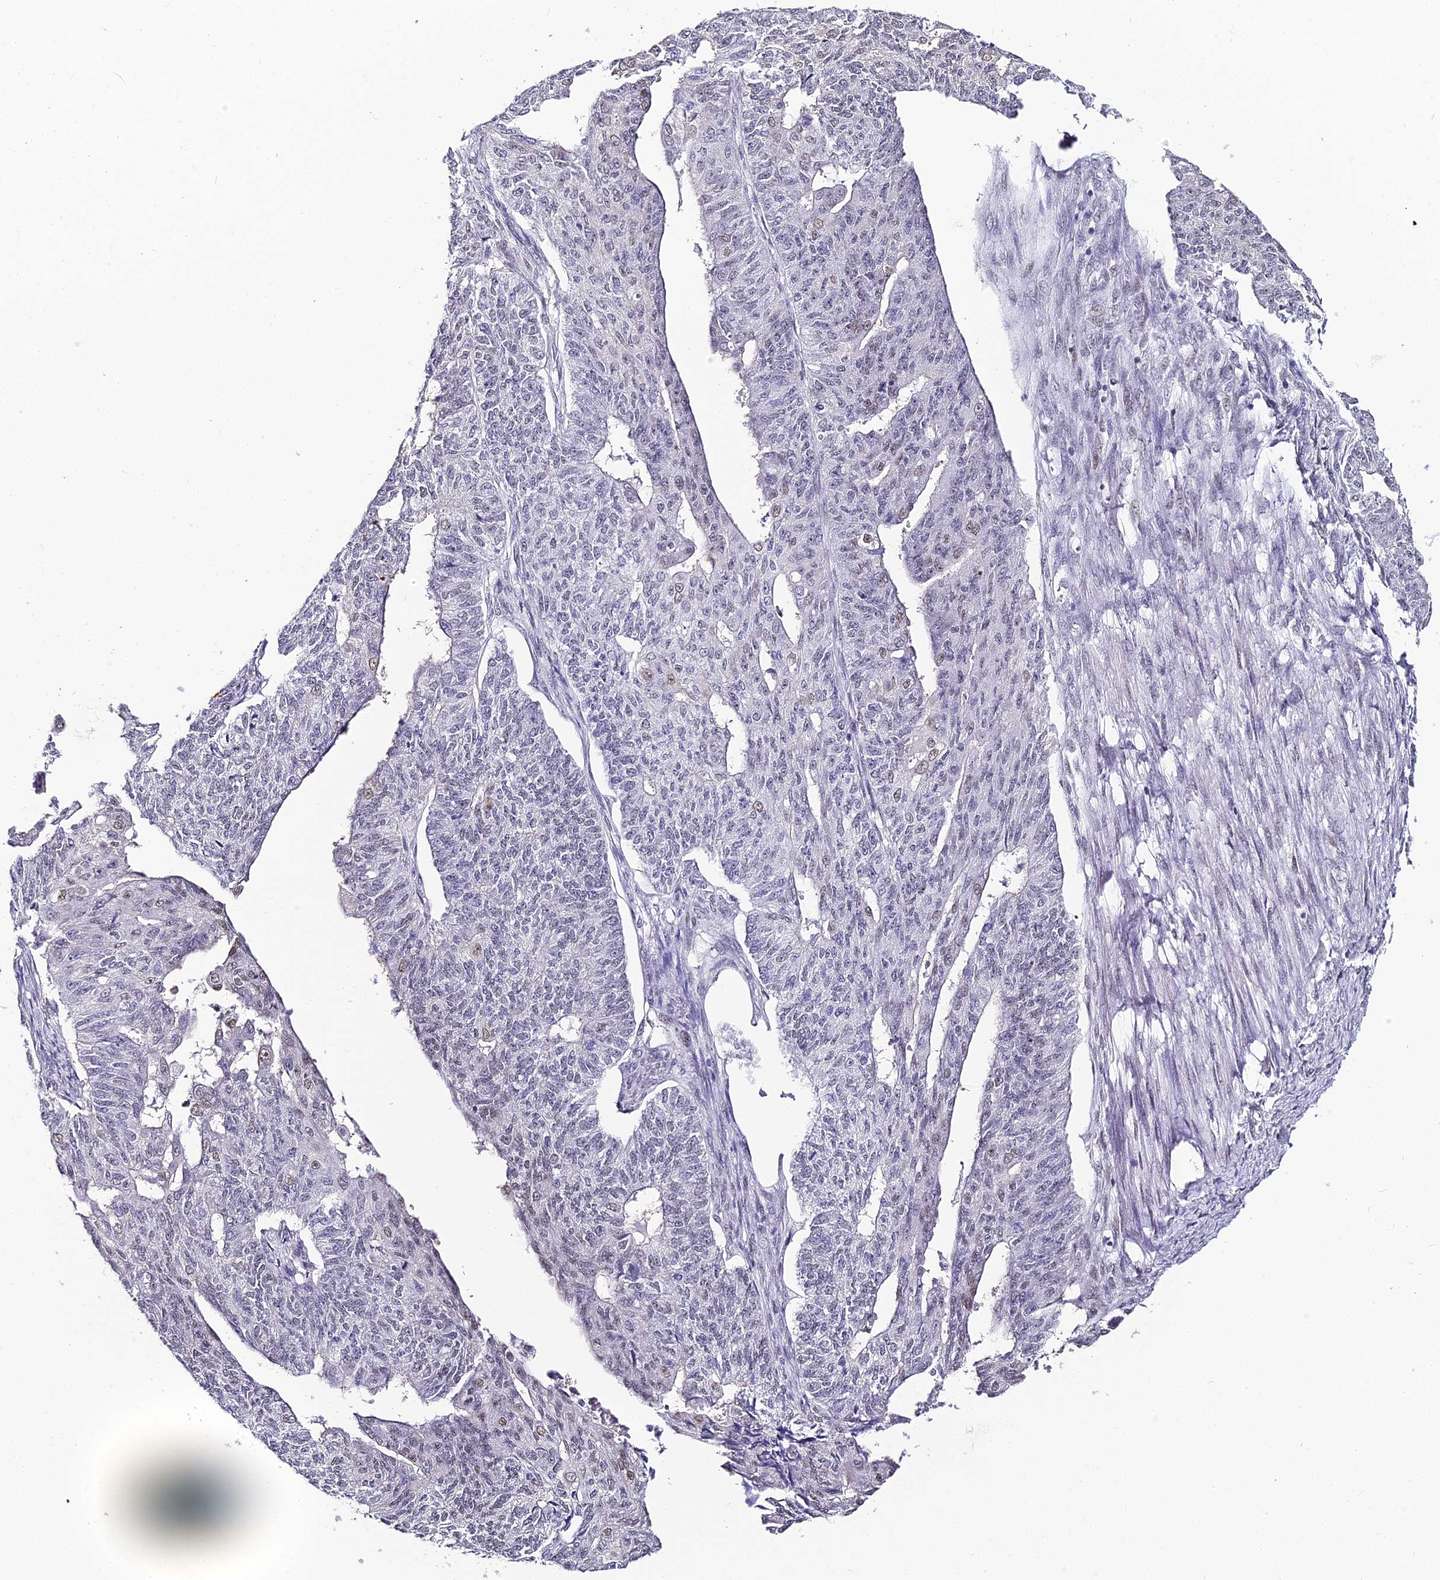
{"staining": {"intensity": "negative", "quantity": "none", "location": "none"}, "tissue": "endometrial cancer", "cell_type": "Tumor cells", "image_type": "cancer", "snomed": [{"axis": "morphology", "description": "Adenocarcinoma, NOS"}, {"axis": "topography", "description": "Endometrium"}], "caption": "High power microscopy micrograph of an IHC micrograph of endometrial adenocarcinoma, revealing no significant expression in tumor cells. (DAB immunohistochemistry (IHC), high magnification).", "gene": "ABHD14A-ACY1", "patient": {"sex": "female", "age": 32}}